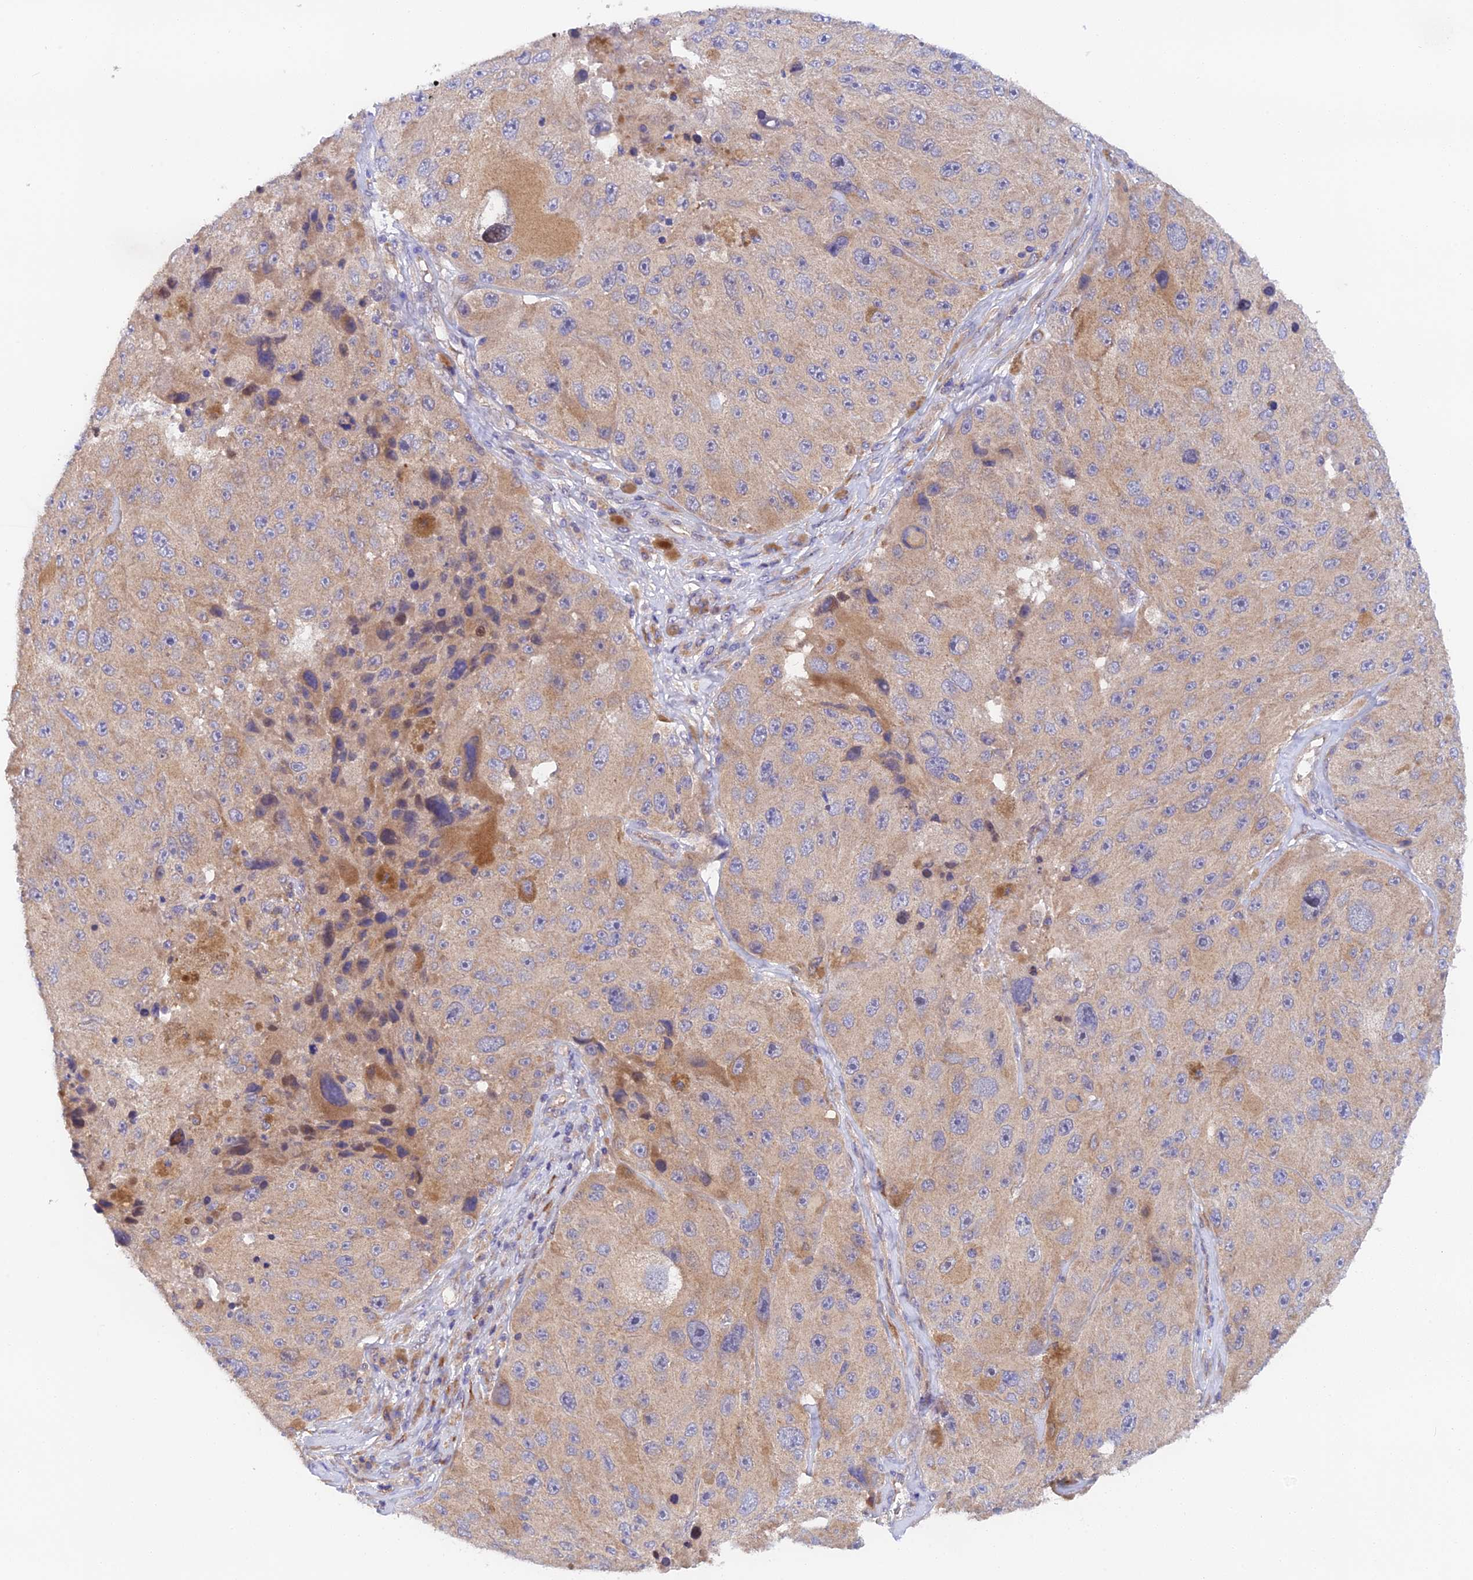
{"staining": {"intensity": "weak", "quantity": ">75%", "location": "cytoplasmic/membranous"}, "tissue": "melanoma", "cell_type": "Tumor cells", "image_type": "cancer", "snomed": [{"axis": "morphology", "description": "Malignant melanoma, Metastatic site"}, {"axis": "topography", "description": "Lymph node"}], "caption": "Human malignant melanoma (metastatic site) stained with a brown dye reveals weak cytoplasmic/membranous positive staining in approximately >75% of tumor cells.", "gene": "RANBP6", "patient": {"sex": "male", "age": 62}}